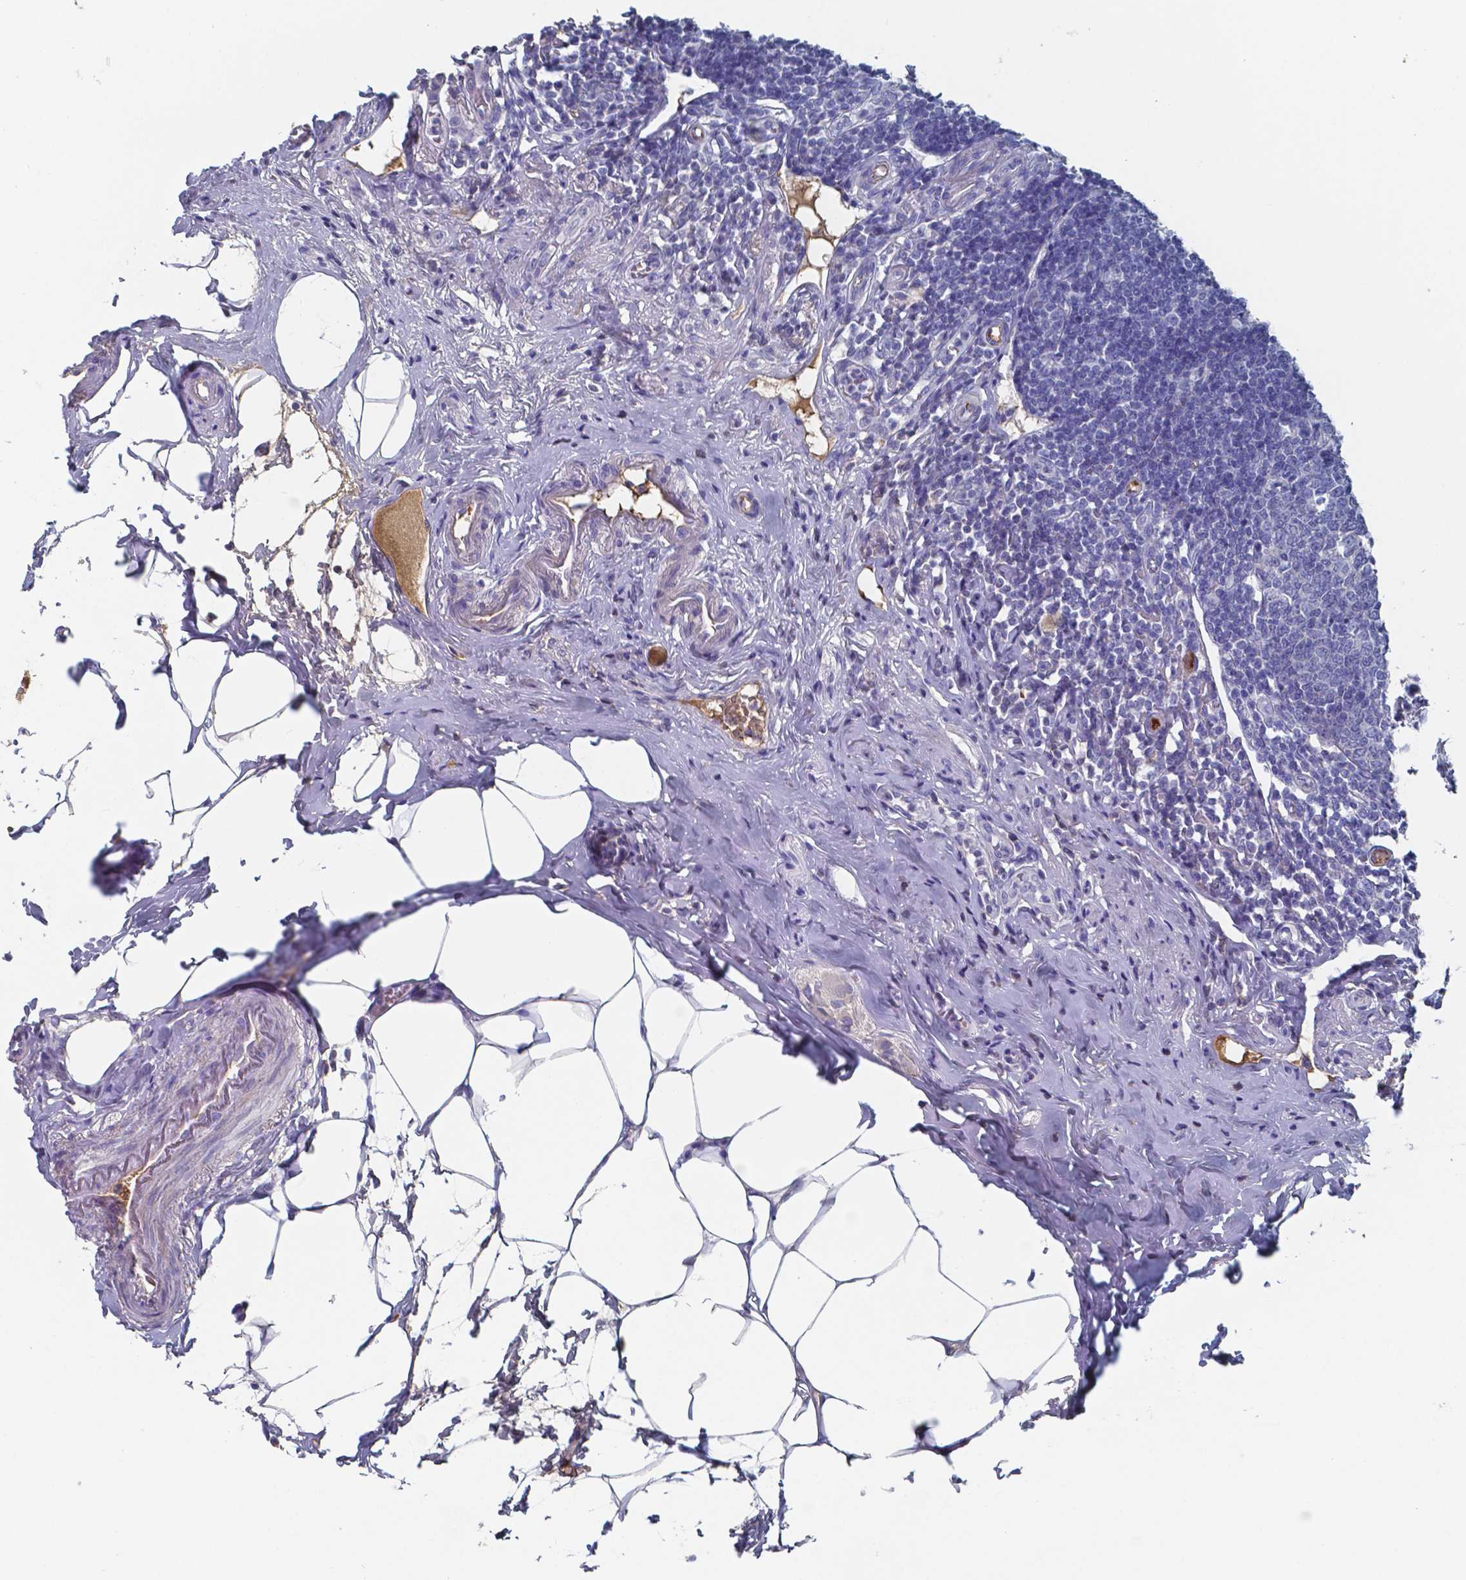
{"staining": {"intensity": "negative", "quantity": "none", "location": "none"}, "tissue": "appendix", "cell_type": "Glandular cells", "image_type": "normal", "snomed": [{"axis": "morphology", "description": "Normal tissue, NOS"}, {"axis": "morphology", "description": "Carcinoma, endometroid"}, {"axis": "topography", "description": "Appendix"}, {"axis": "topography", "description": "Colon"}], "caption": "DAB immunohistochemical staining of benign appendix reveals no significant positivity in glandular cells. (DAB immunohistochemistry, high magnification).", "gene": "BTBD17", "patient": {"sex": "female", "age": 60}}